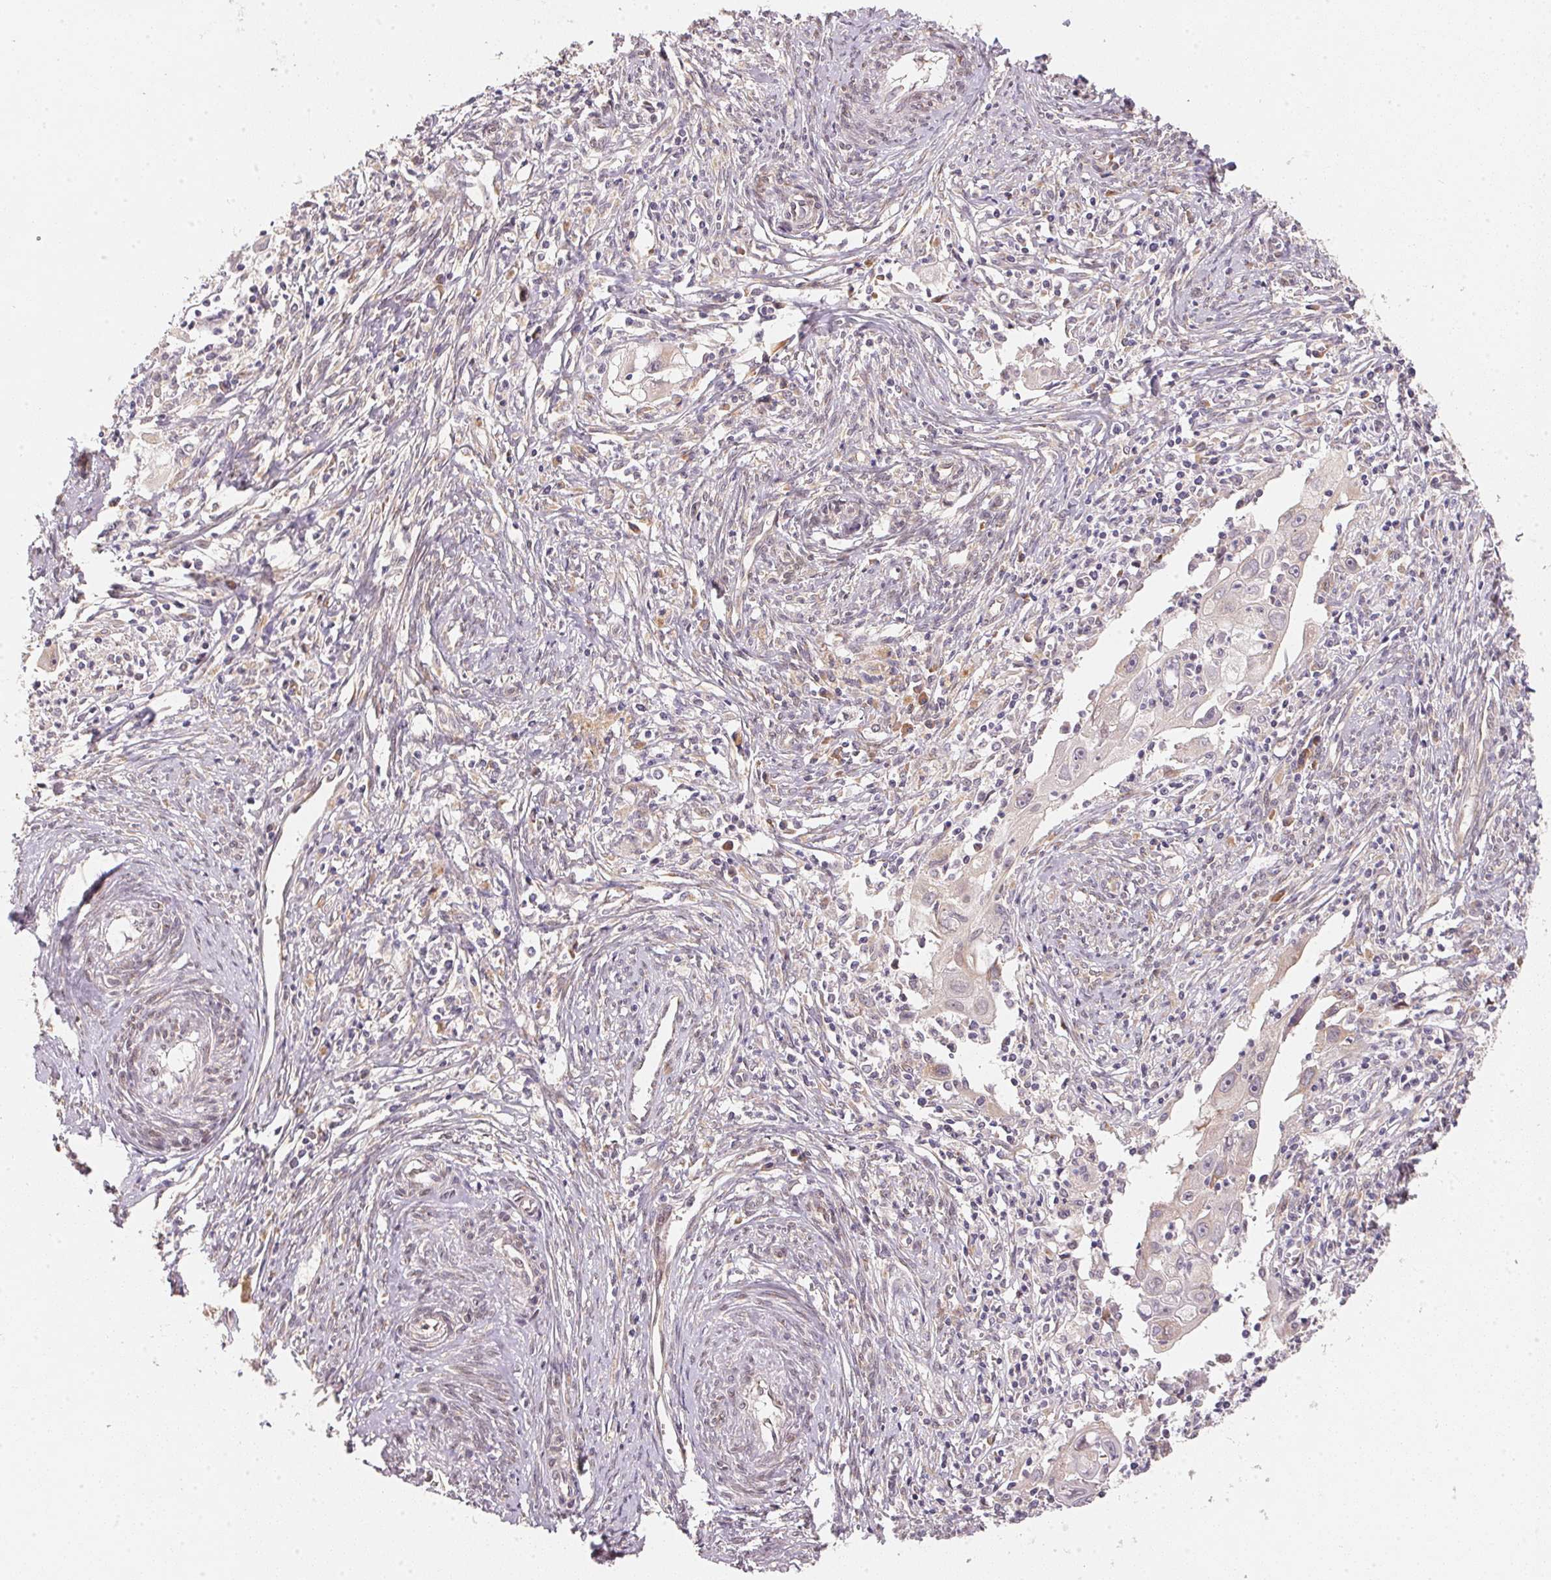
{"staining": {"intensity": "negative", "quantity": "none", "location": "none"}, "tissue": "cervical cancer", "cell_type": "Tumor cells", "image_type": "cancer", "snomed": [{"axis": "morphology", "description": "Squamous cell carcinoma, NOS"}, {"axis": "topography", "description": "Cervix"}], "caption": "Immunohistochemistry histopathology image of cervical cancer (squamous cell carcinoma) stained for a protein (brown), which displays no staining in tumor cells.", "gene": "EI24", "patient": {"sex": "female", "age": 30}}